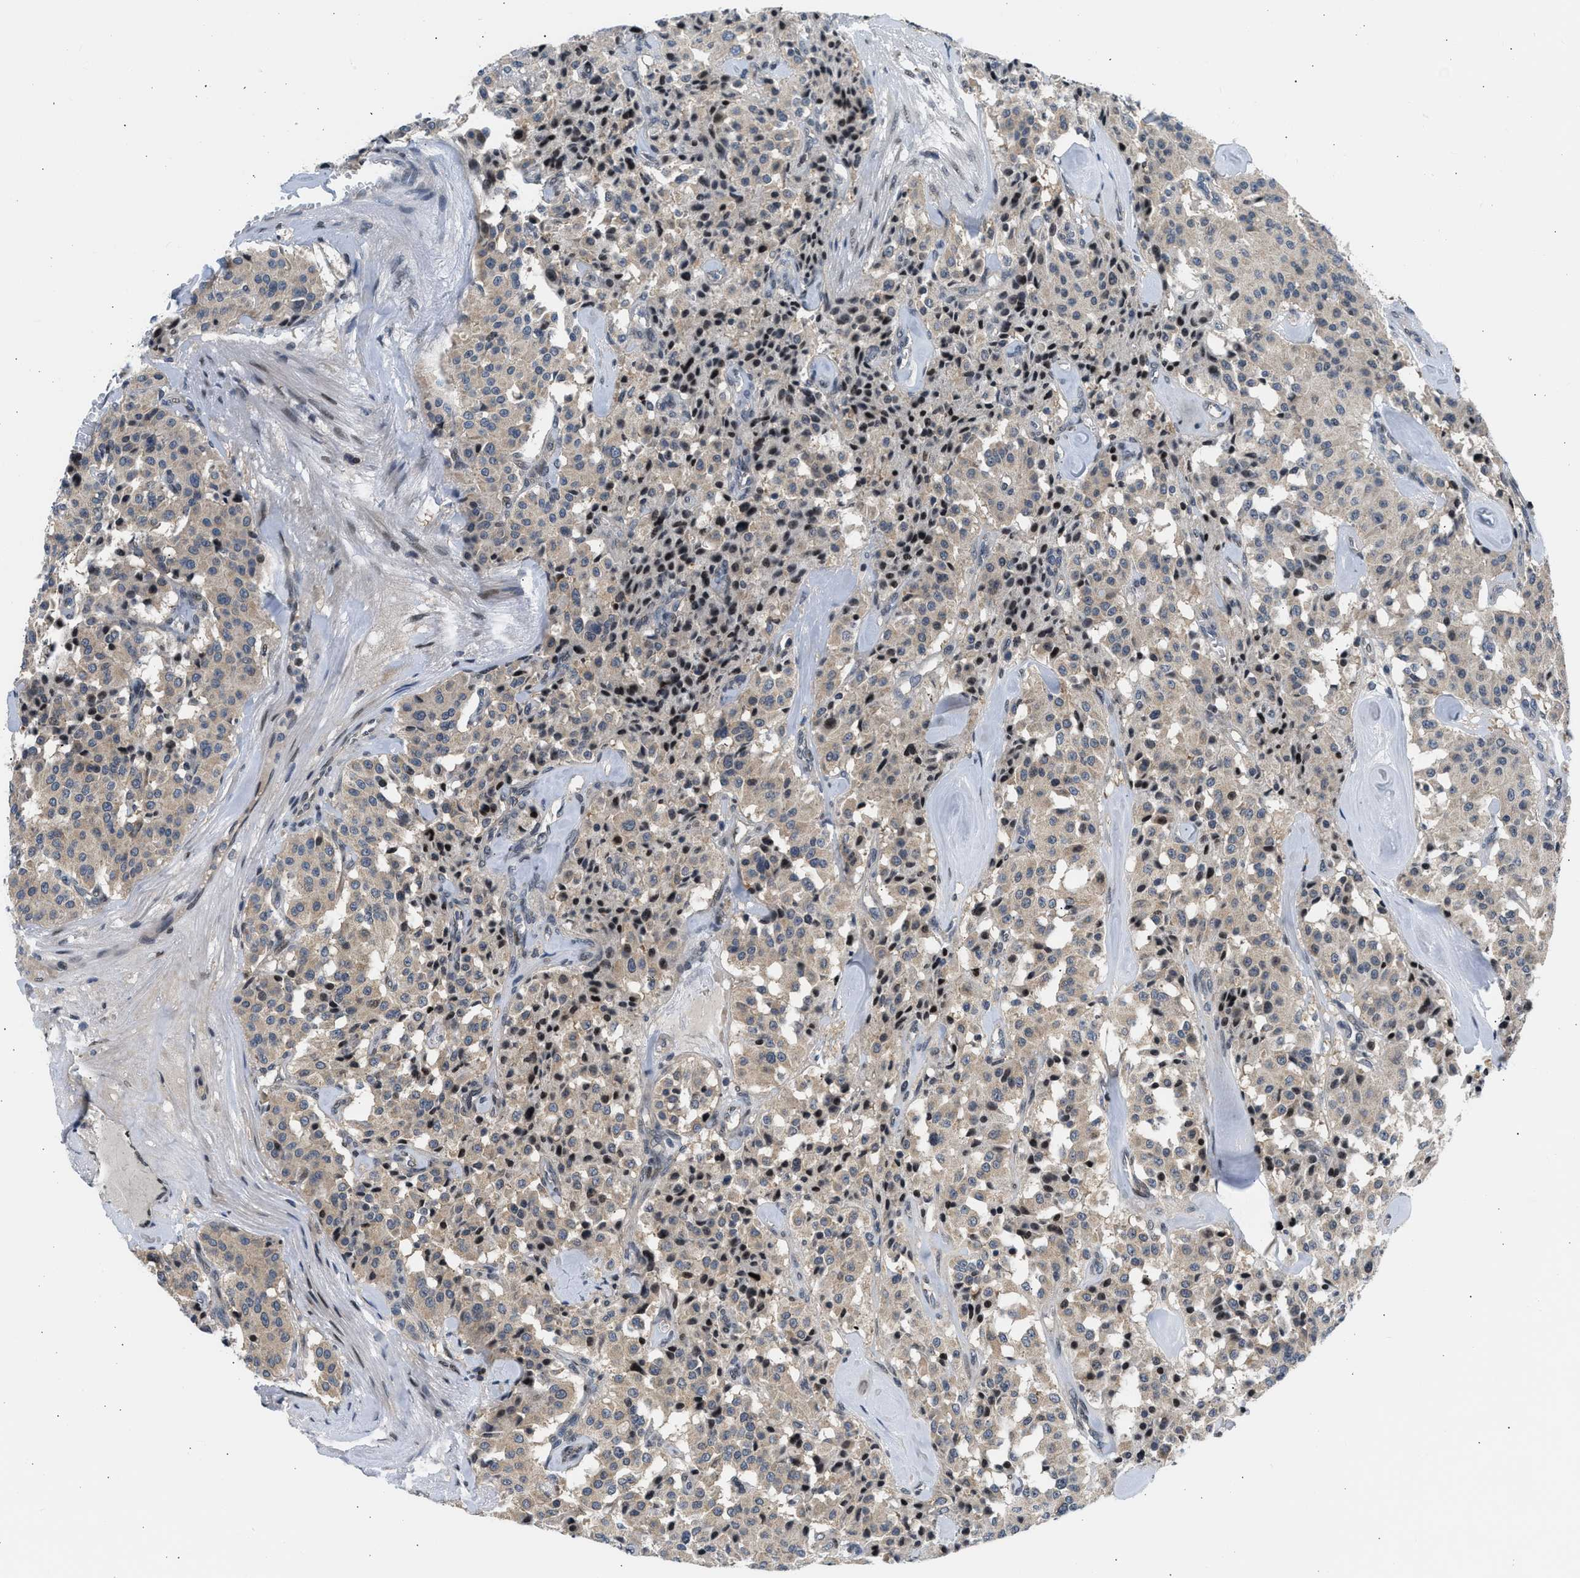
{"staining": {"intensity": "weak", "quantity": ">75%", "location": "cytoplasmic/membranous"}, "tissue": "carcinoid", "cell_type": "Tumor cells", "image_type": "cancer", "snomed": [{"axis": "morphology", "description": "Carcinoid, malignant, NOS"}, {"axis": "topography", "description": "Lung"}], "caption": "Immunohistochemical staining of carcinoid (malignant) demonstrates low levels of weak cytoplasmic/membranous staining in approximately >75% of tumor cells.", "gene": "OLIG3", "patient": {"sex": "male", "age": 30}}